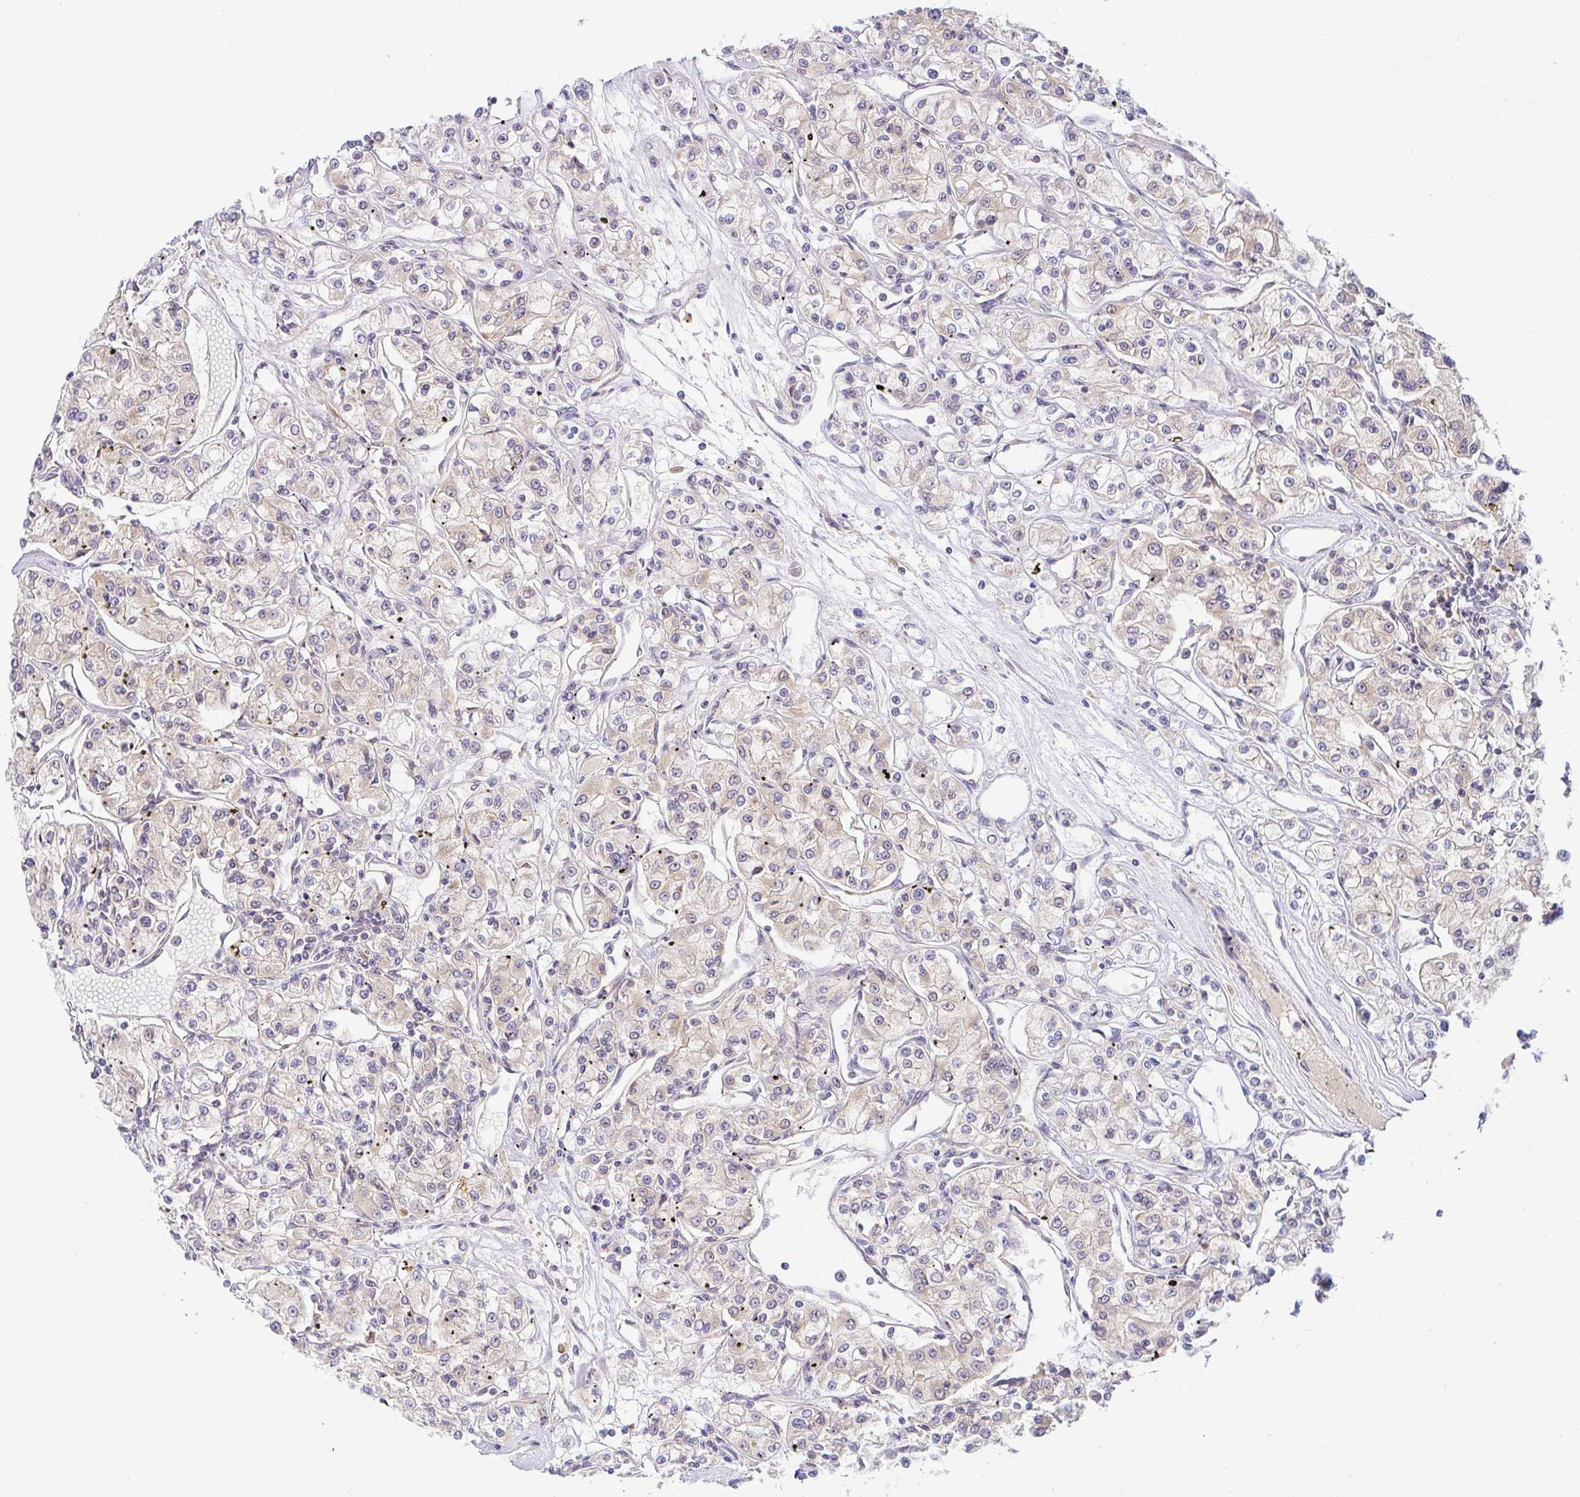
{"staining": {"intensity": "weak", "quantity": "25%-75%", "location": "cytoplasmic/membranous"}, "tissue": "renal cancer", "cell_type": "Tumor cells", "image_type": "cancer", "snomed": [{"axis": "morphology", "description": "Adenocarcinoma, NOS"}, {"axis": "topography", "description": "Kidney"}], "caption": "A low amount of weak cytoplasmic/membranous positivity is seen in about 25%-75% of tumor cells in renal cancer (adenocarcinoma) tissue. (Stains: DAB in brown, nuclei in blue, Microscopy: brightfield microscopy at high magnification).", "gene": "DERL2", "patient": {"sex": "female", "age": 59}}